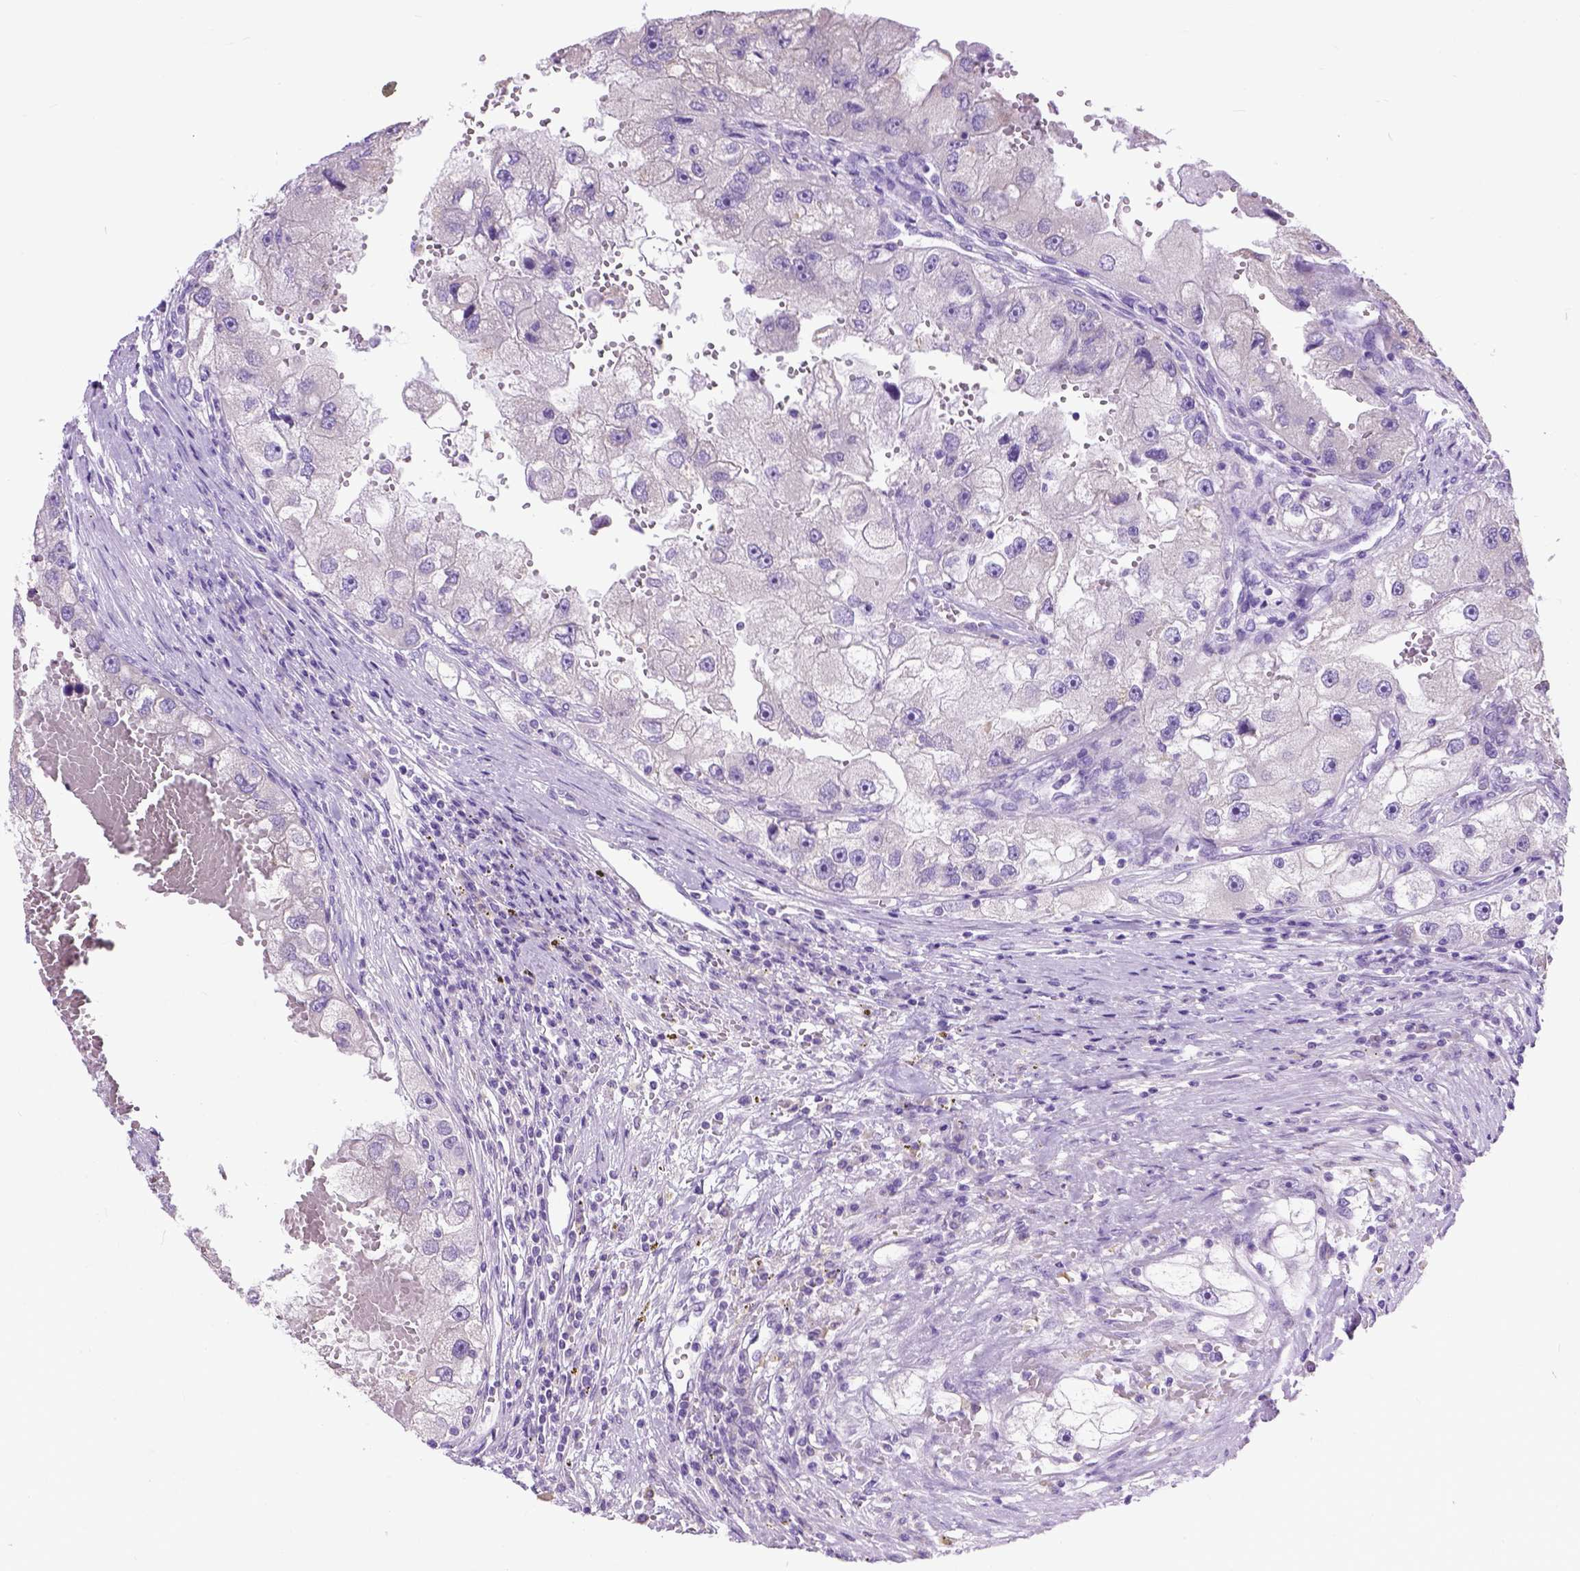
{"staining": {"intensity": "negative", "quantity": "none", "location": "none"}, "tissue": "renal cancer", "cell_type": "Tumor cells", "image_type": "cancer", "snomed": [{"axis": "morphology", "description": "Adenocarcinoma, NOS"}, {"axis": "topography", "description": "Kidney"}], "caption": "A photomicrograph of human adenocarcinoma (renal) is negative for staining in tumor cells. Nuclei are stained in blue.", "gene": "ODAD3", "patient": {"sex": "male", "age": 63}}